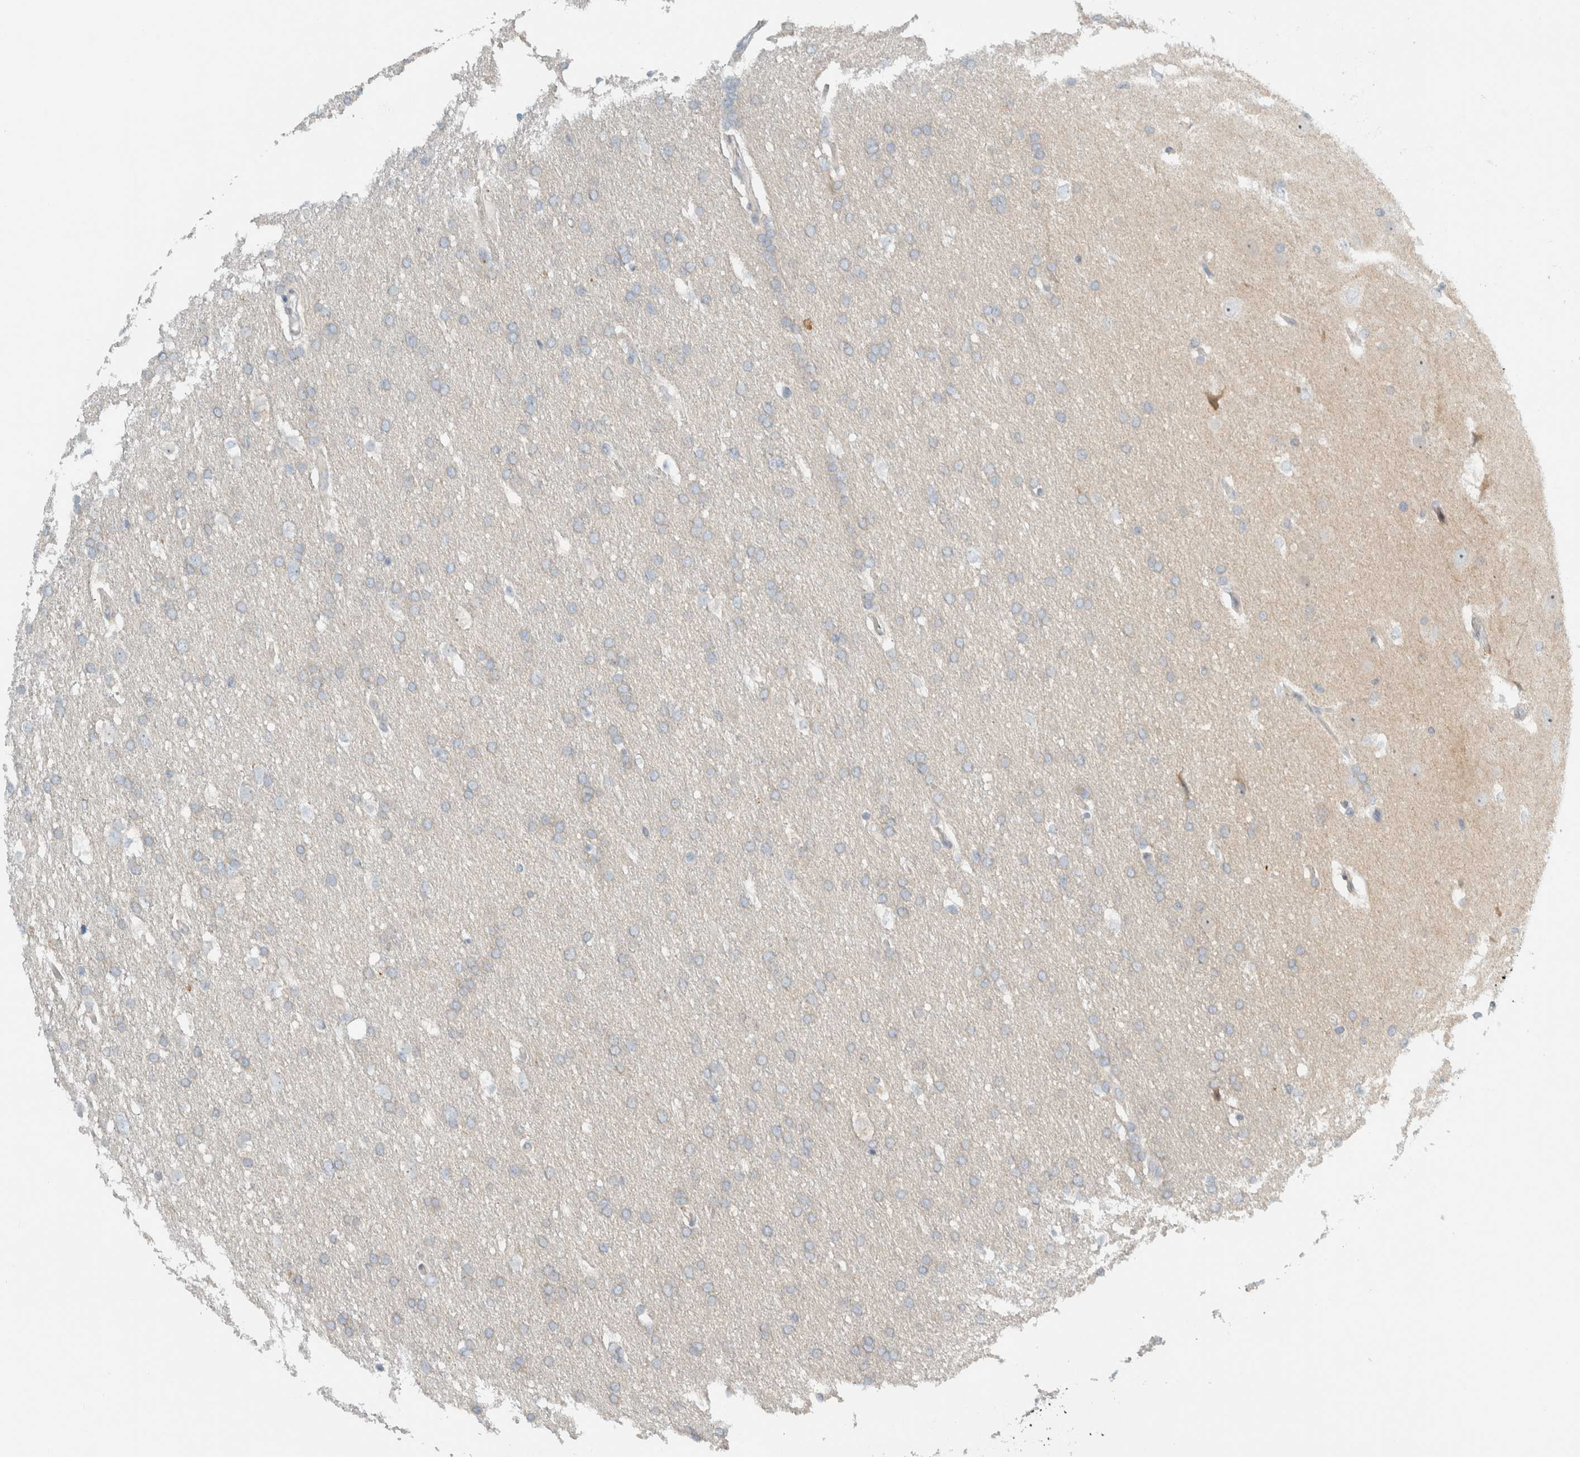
{"staining": {"intensity": "negative", "quantity": "none", "location": "none"}, "tissue": "glioma", "cell_type": "Tumor cells", "image_type": "cancer", "snomed": [{"axis": "morphology", "description": "Glioma, malignant, Low grade"}, {"axis": "topography", "description": "Brain"}], "caption": "Malignant glioma (low-grade) was stained to show a protein in brown. There is no significant positivity in tumor cells. Brightfield microscopy of IHC stained with DAB (3,3'-diaminobenzidine) (brown) and hematoxylin (blue), captured at high magnification.", "gene": "HGS", "patient": {"sex": "female", "age": 37}}